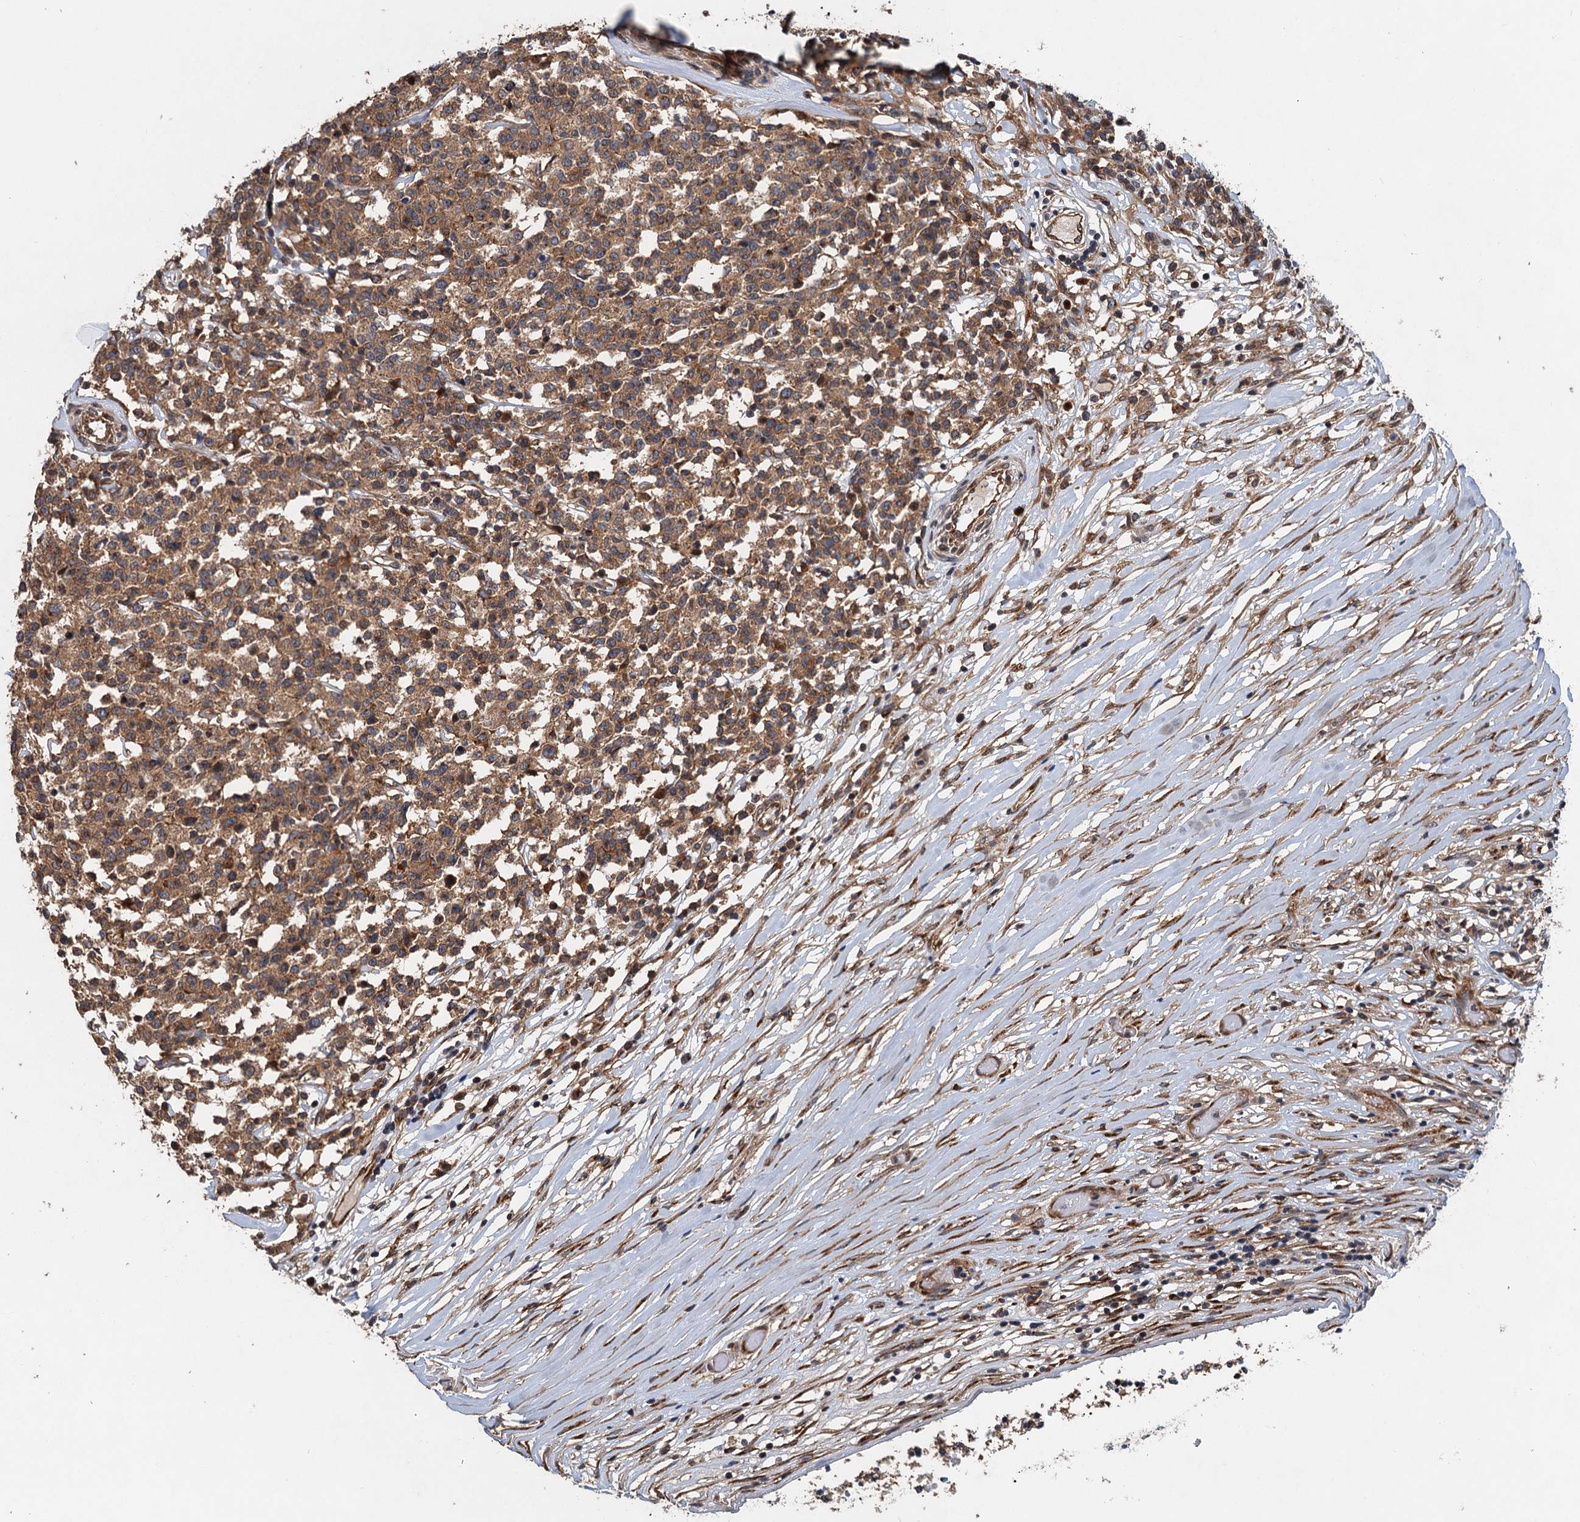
{"staining": {"intensity": "moderate", "quantity": ">75%", "location": "cytoplasmic/membranous"}, "tissue": "lymphoma", "cell_type": "Tumor cells", "image_type": "cancer", "snomed": [{"axis": "morphology", "description": "Malignant lymphoma, non-Hodgkin's type, Low grade"}, {"axis": "topography", "description": "Small intestine"}], "caption": "Immunohistochemical staining of human low-grade malignant lymphoma, non-Hodgkin's type demonstrates medium levels of moderate cytoplasmic/membranous protein expression in approximately >75% of tumor cells.", "gene": "COG3", "patient": {"sex": "female", "age": 59}}